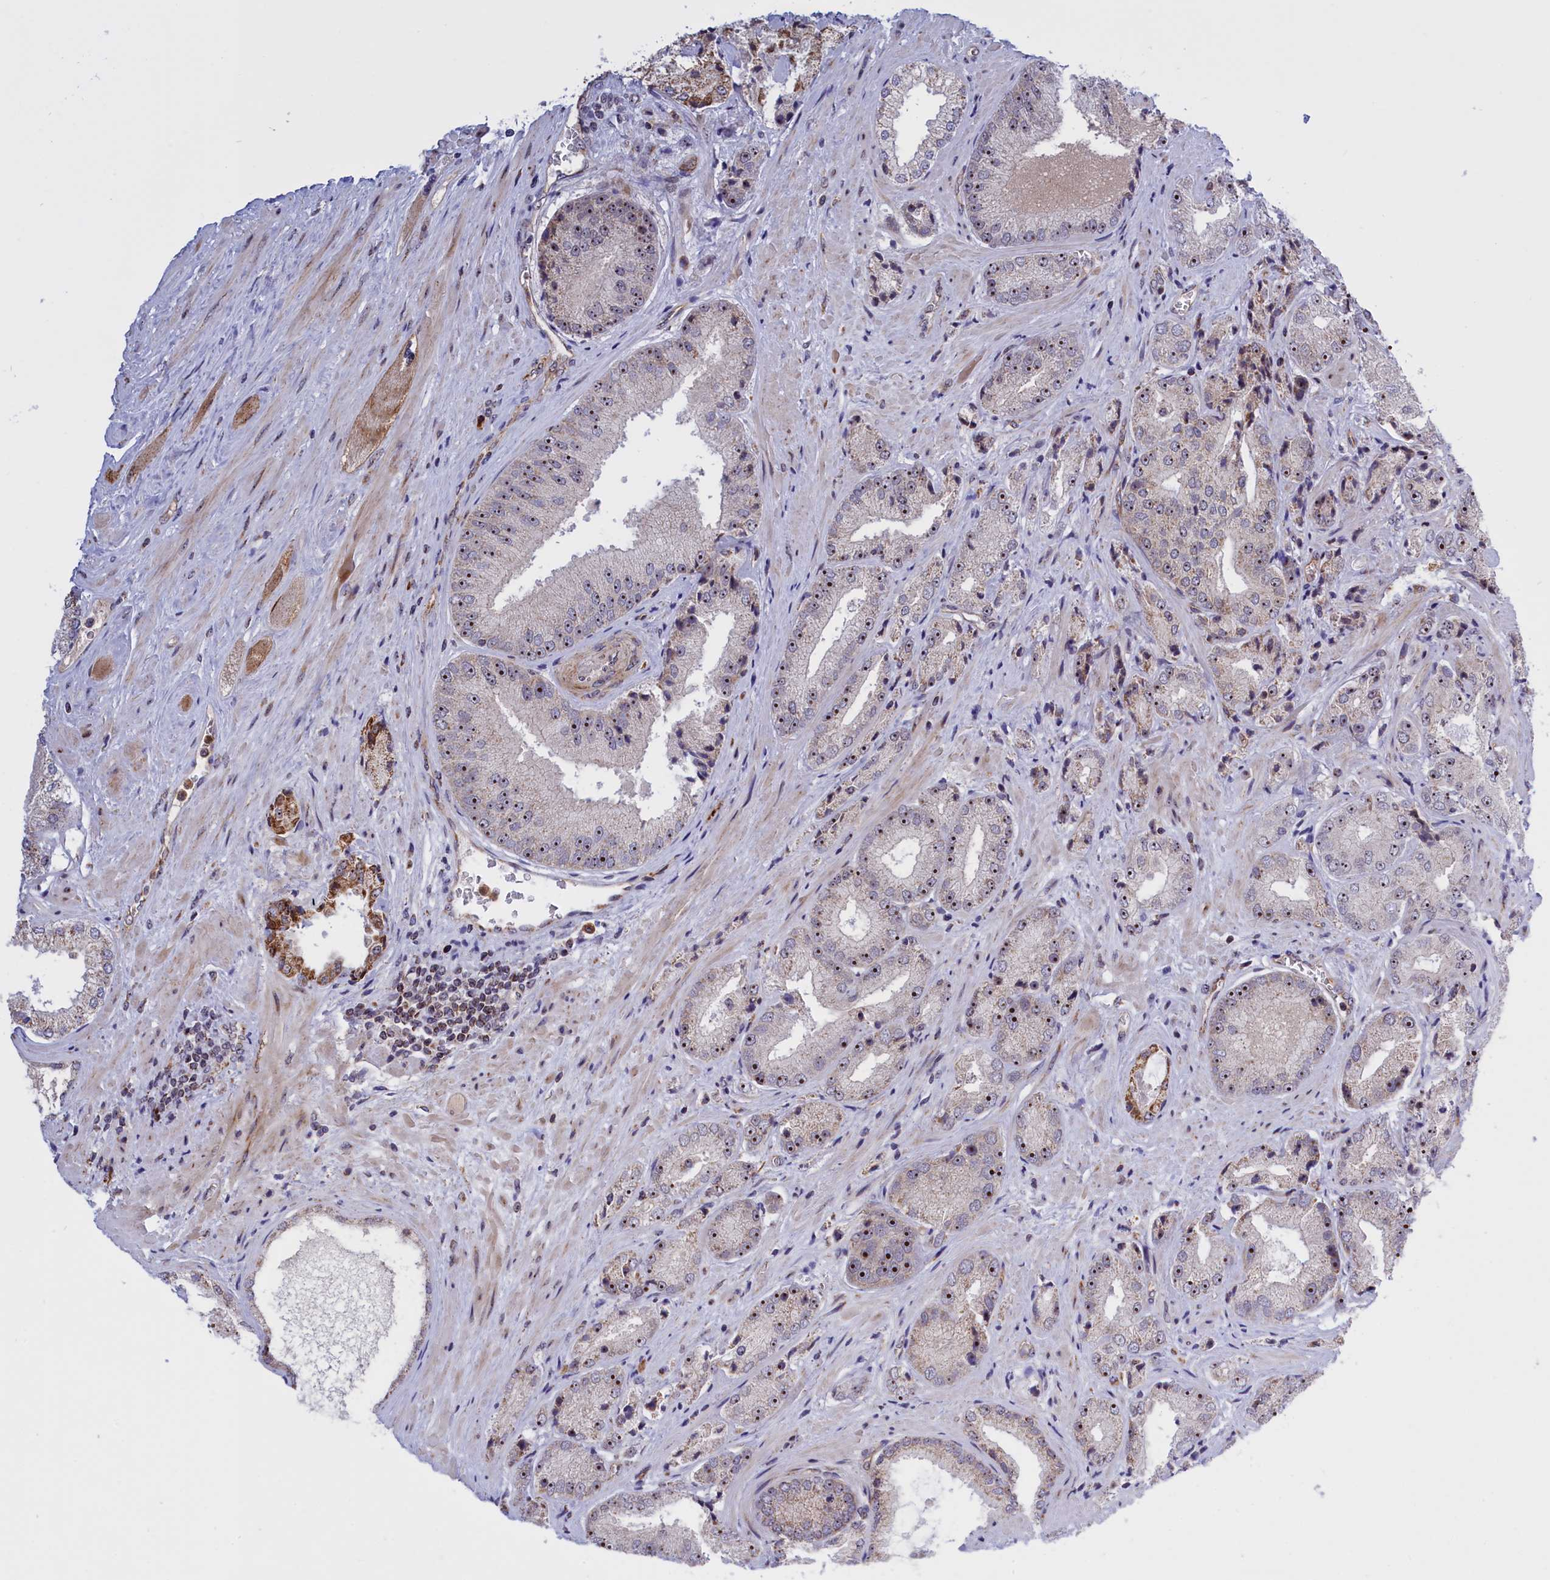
{"staining": {"intensity": "moderate", "quantity": "<25%", "location": "nuclear"}, "tissue": "prostate cancer", "cell_type": "Tumor cells", "image_type": "cancer", "snomed": [{"axis": "morphology", "description": "Adenocarcinoma, High grade"}, {"axis": "topography", "description": "Prostate"}], "caption": "Immunohistochemistry (IHC) of adenocarcinoma (high-grade) (prostate) shows low levels of moderate nuclear staining in approximately <25% of tumor cells.", "gene": "MPND", "patient": {"sex": "male", "age": 71}}